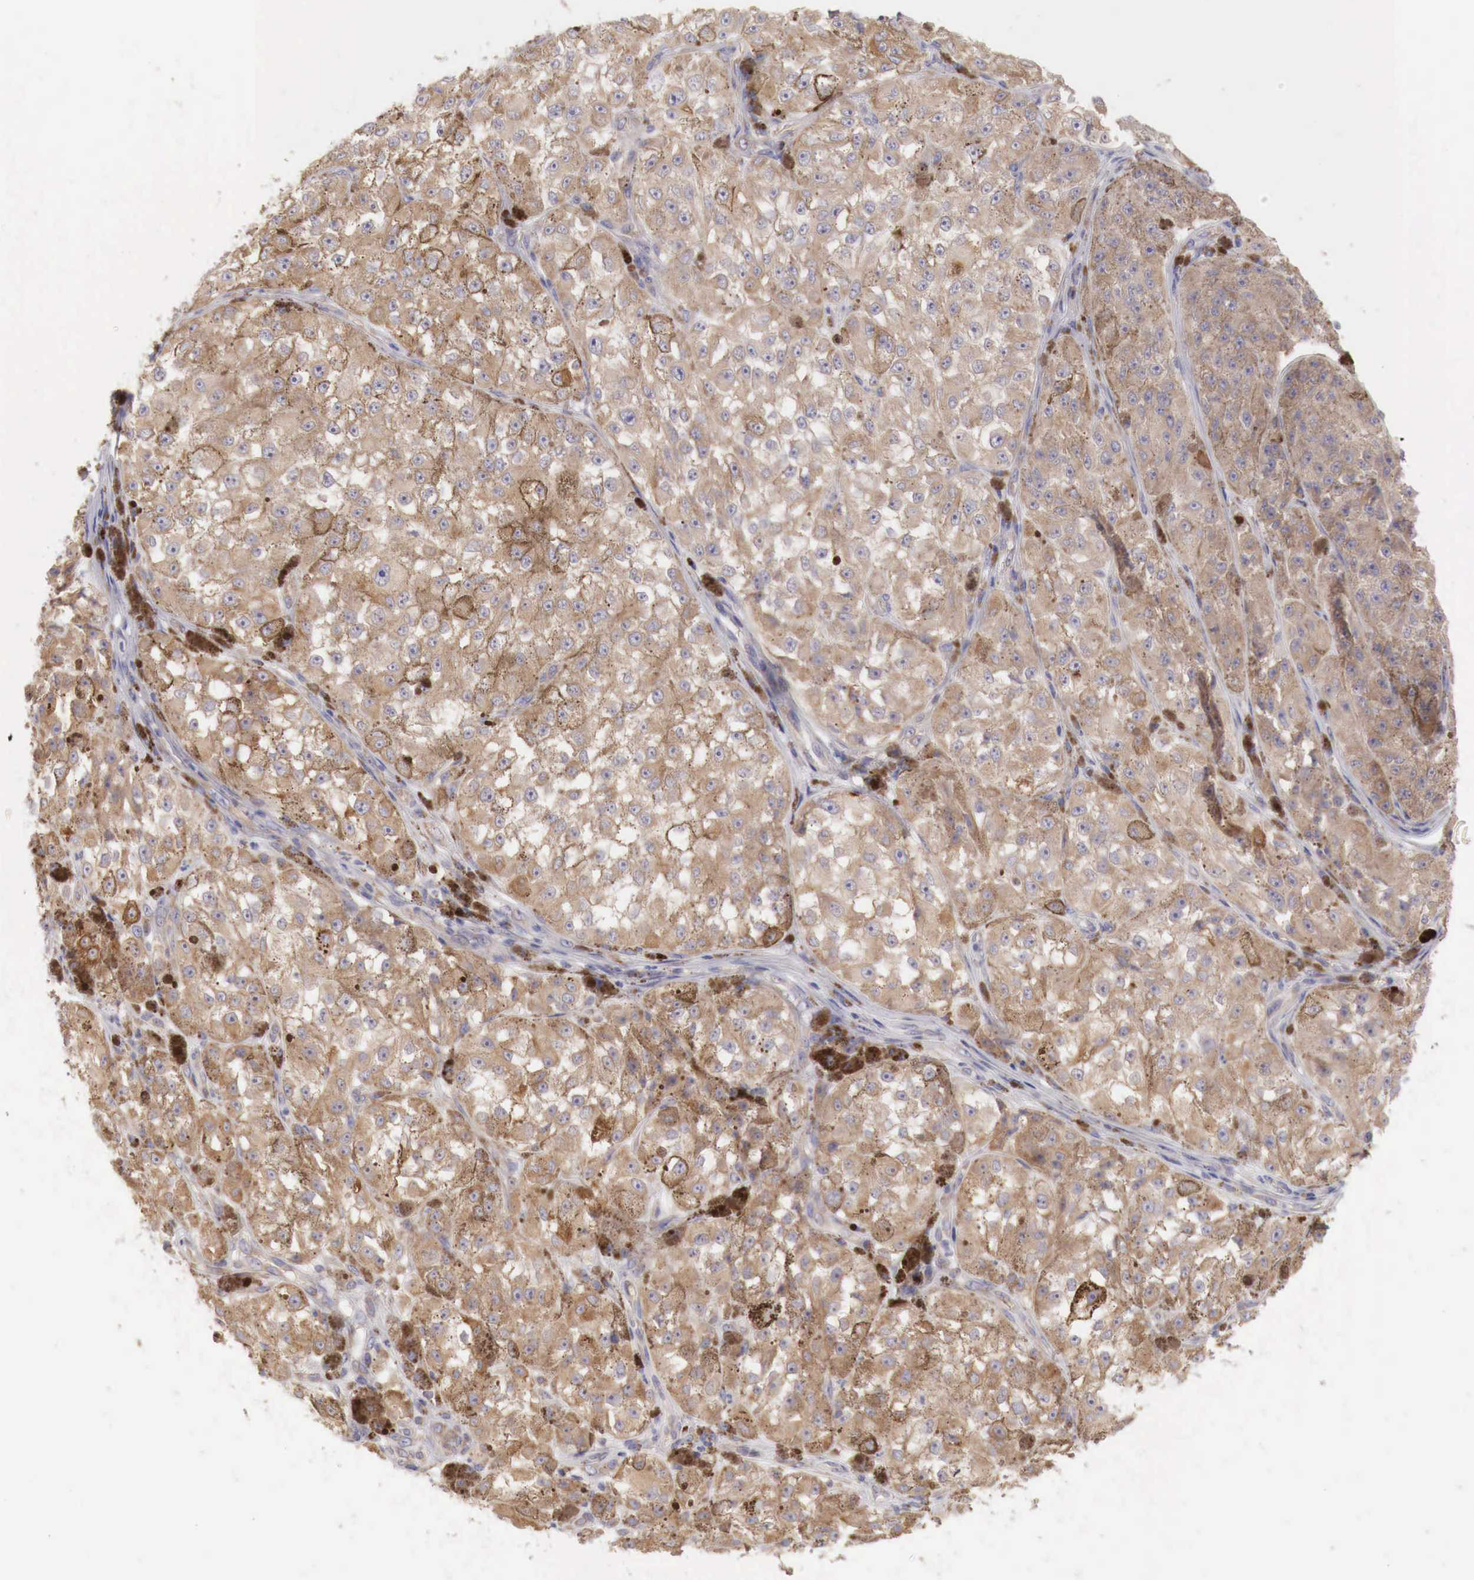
{"staining": {"intensity": "moderate", "quantity": ">75%", "location": "cytoplasmic/membranous"}, "tissue": "melanoma", "cell_type": "Tumor cells", "image_type": "cancer", "snomed": [{"axis": "morphology", "description": "Malignant melanoma, NOS"}, {"axis": "topography", "description": "Skin"}], "caption": "Protein analysis of malignant melanoma tissue exhibits moderate cytoplasmic/membranous positivity in approximately >75% of tumor cells.", "gene": "NSDHL", "patient": {"sex": "male", "age": 67}}